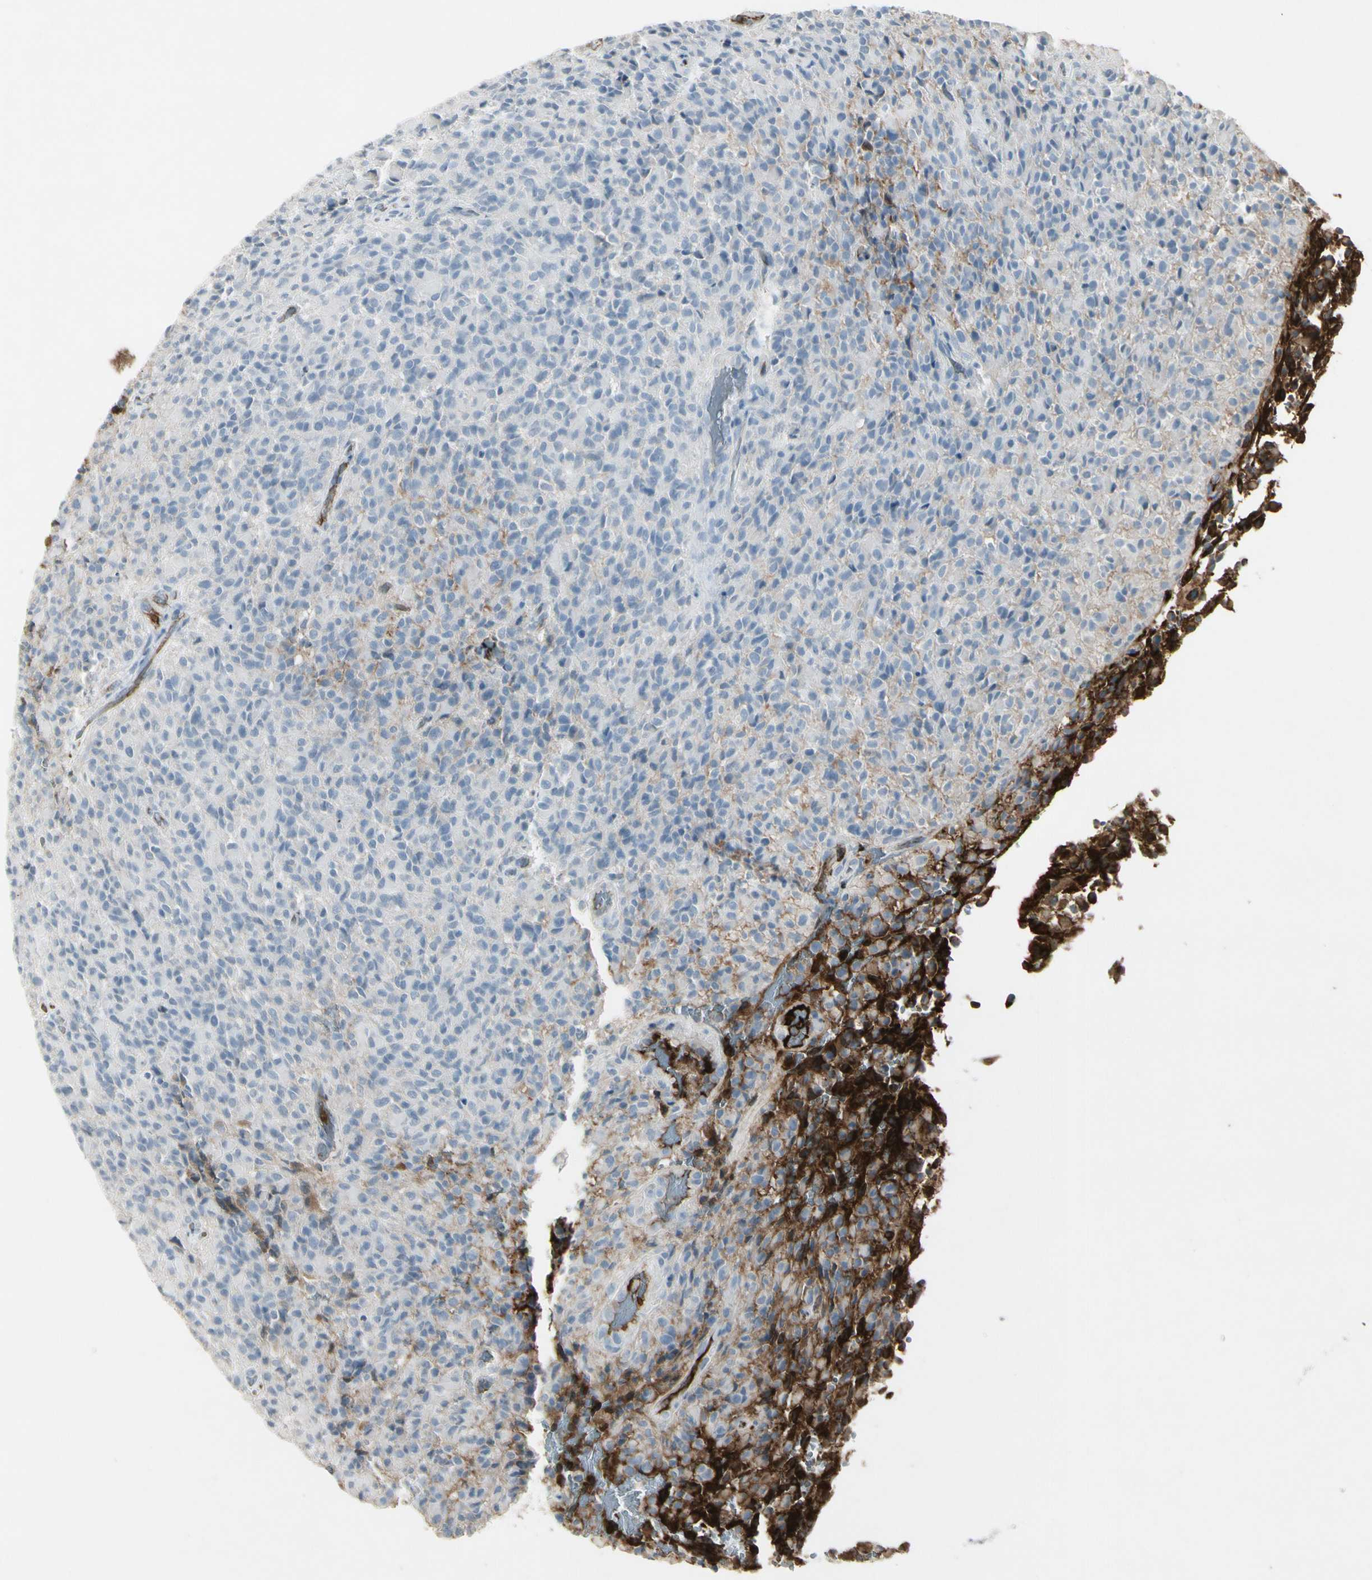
{"staining": {"intensity": "strong", "quantity": "<25%", "location": "cytoplasmic/membranous"}, "tissue": "glioma", "cell_type": "Tumor cells", "image_type": "cancer", "snomed": [{"axis": "morphology", "description": "Glioma, malignant, High grade"}, {"axis": "topography", "description": "Brain"}], "caption": "Protein expression analysis of glioma exhibits strong cytoplasmic/membranous staining in about <25% of tumor cells.", "gene": "IGHM", "patient": {"sex": "male", "age": 71}}